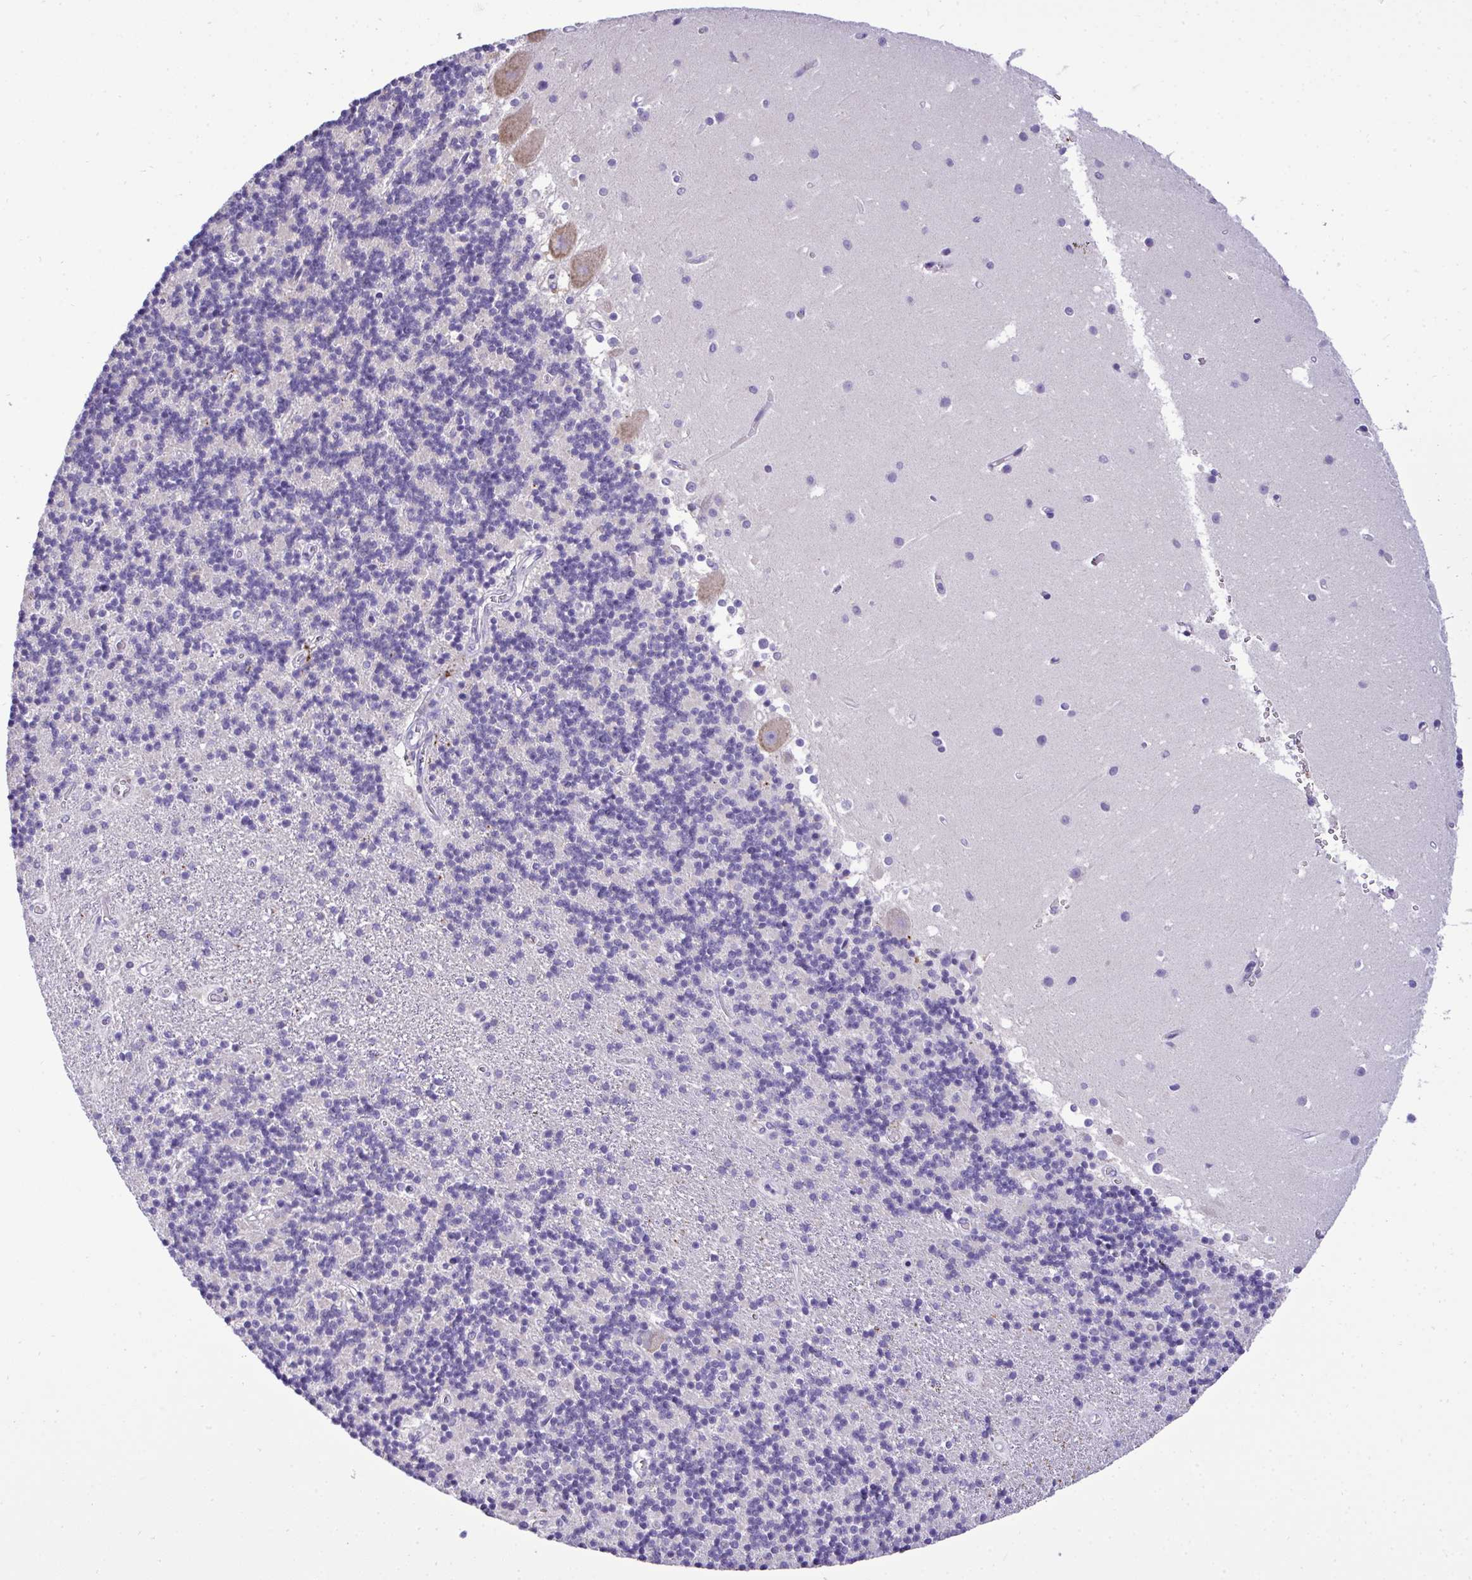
{"staining": {"intensity": "negative", "quantity": "none", "location": "none"}, "tissue": "cerebellum", "cell_type": "Cells in granular layer", "image_type": "normal", "snomed": [{"axis": "morphology", "description": "Normal tissue, NOS"}, {"axis": "topography", "description": "Cerebellum"}], "caption": "IHC histopathology image of unremarkable cerebellum: cerebellum stained with DAB (3,3'-diaminobenzidine) exhibits no significant protein expression in cells in granular layer.", "gene": "ST8SIA2", "patient": {"sex": "male", "age": 54}}